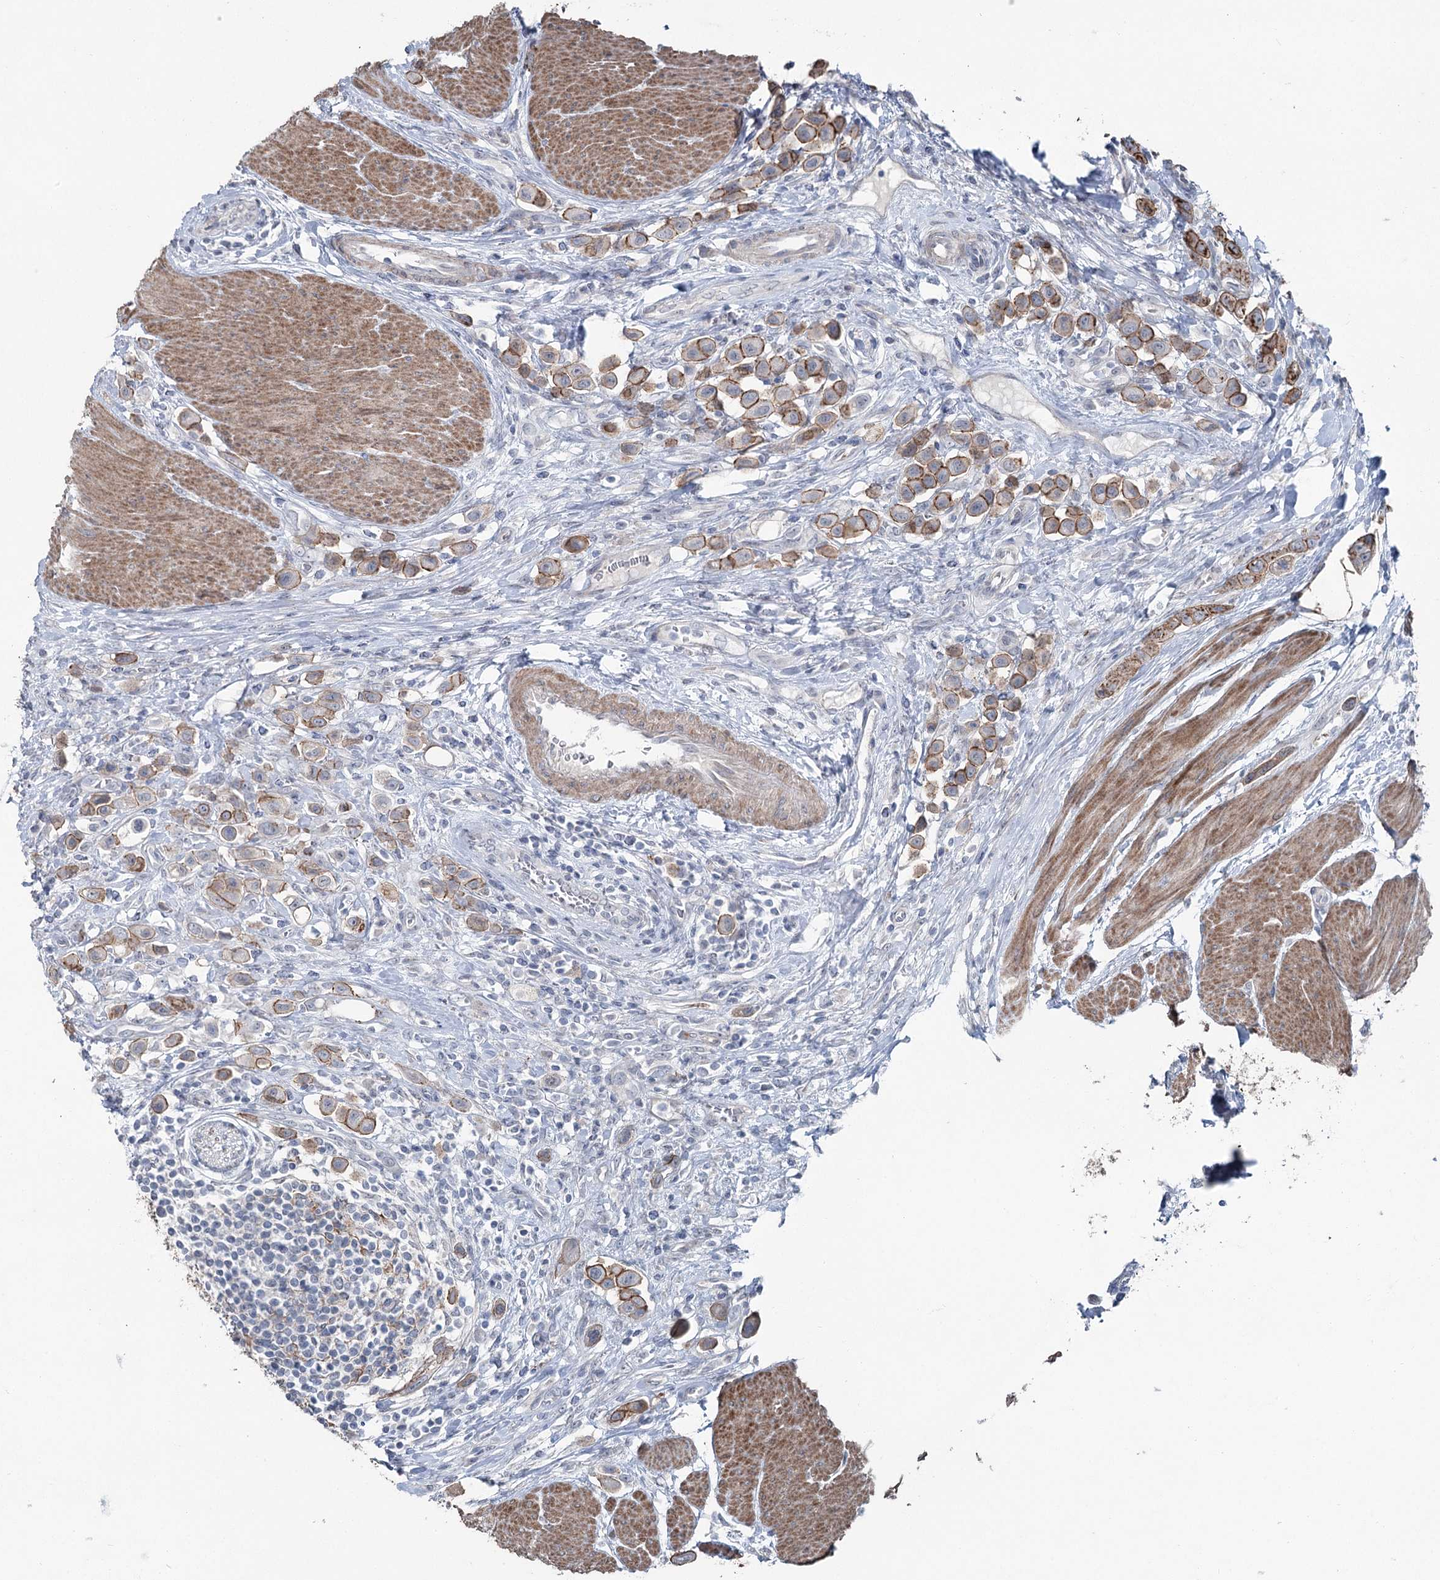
{"staining": {"intensity": "strong", "quantity": ">75%", "location": "cytoplasmic/membranous"}, "tissue": "urothelial cancer", "cell_type": "Tumor cells", "image_type": "cancer", "snomed": [{"axis": "morphology", "description": "Urothelial carcinoma, High grade"}, {"axis": "topography", "description": "Urinary bladder"}], "caption": "An IHC histopathology image of tumor tissue is shown. Protein staining in brown shows strong cytoplasmic/membranous positivity in urothelial carcinoma (high-grade) within tumor cells.", "gene": "FAM120B", "patient": {"sex": "male", "age": 50}}